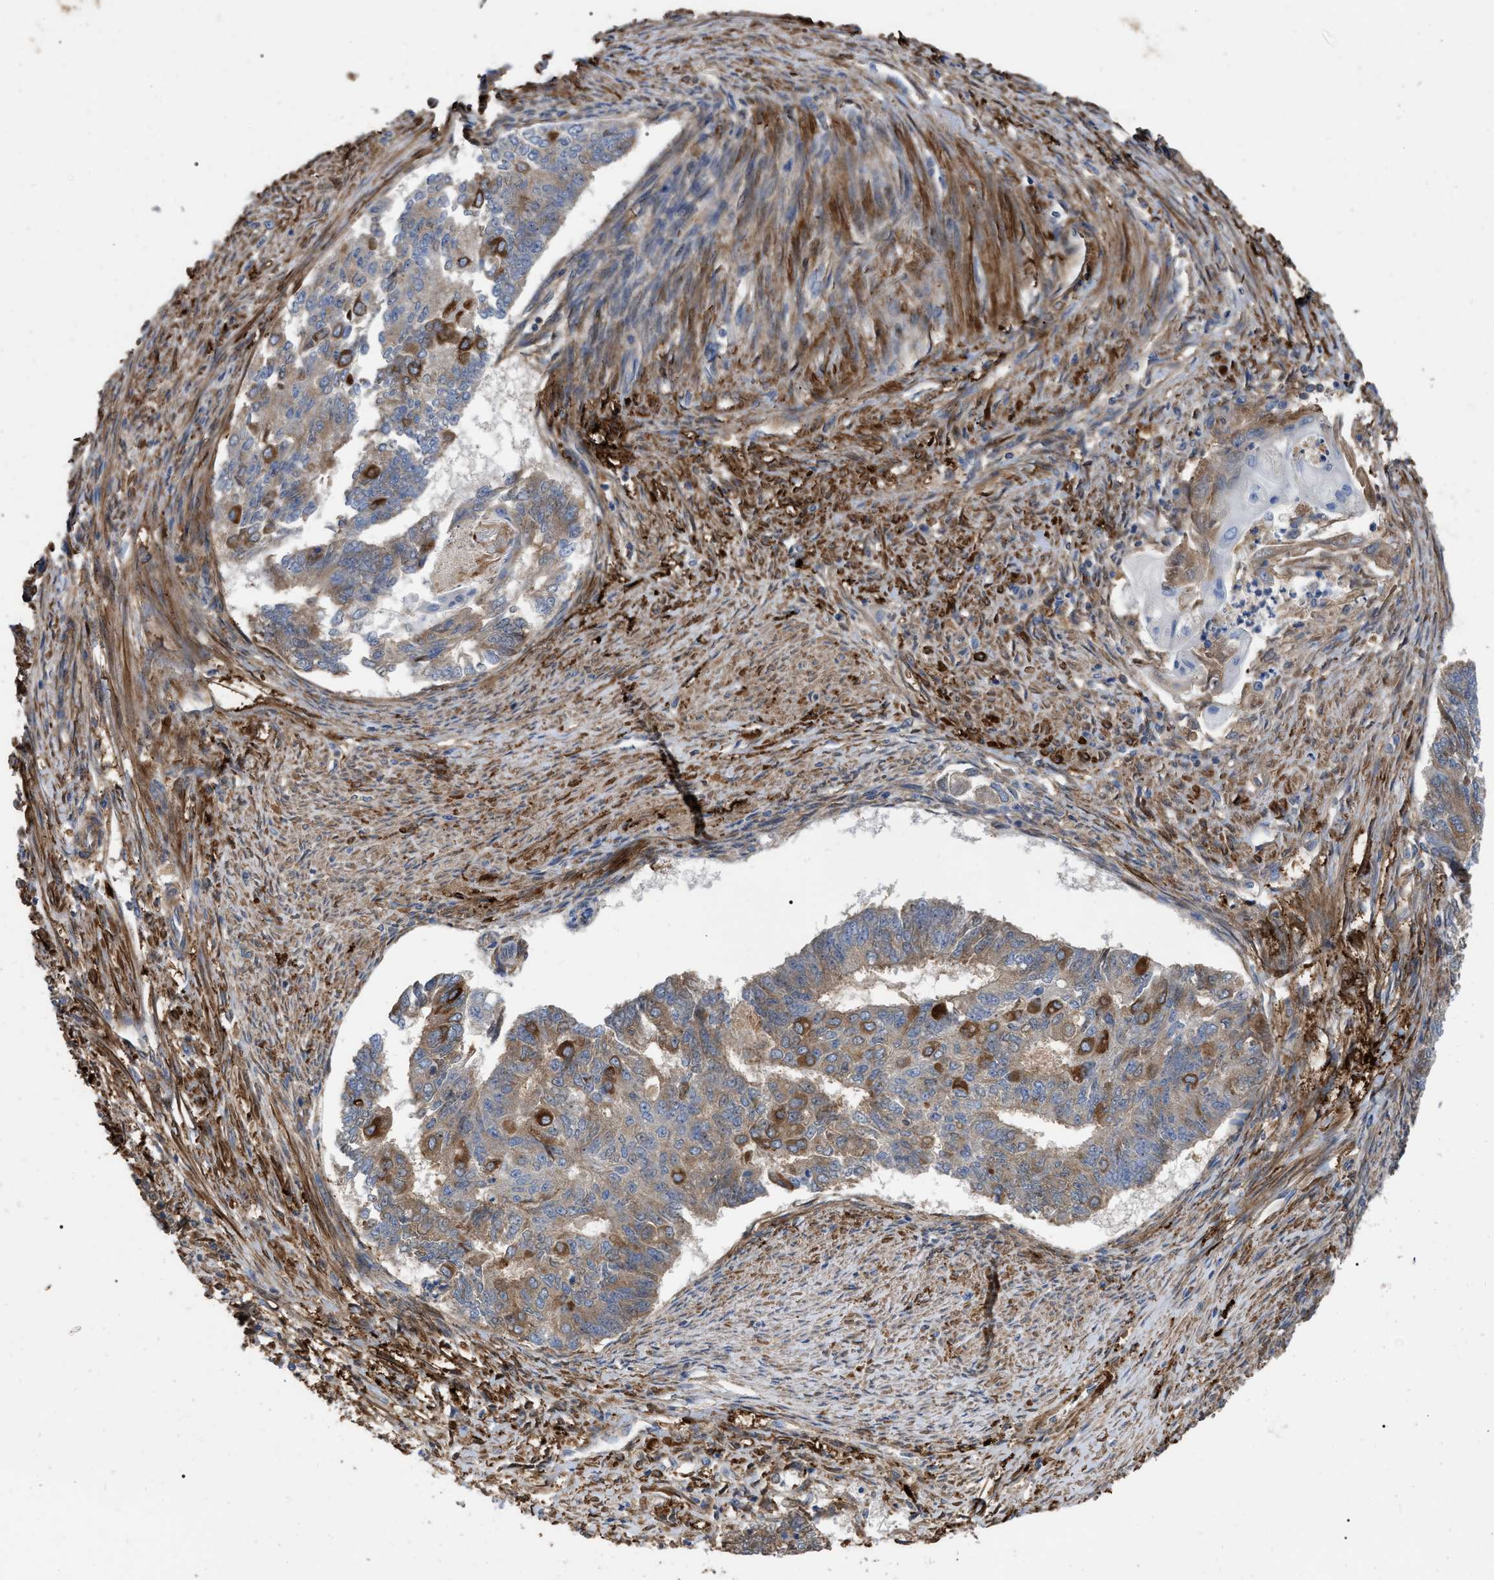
{"staining": {"intensity": "moderate", "quantity": ">75%", "location": "cytoplasmic/membranous"}, "tissue": "endometrial cancer", "cell_type": "Tumor cells", "image_type": "cancer", "snomed": [{"axis": "morphology", "description": "Adenocarcinoma, NOS"}, {"axis": "topography", "description": "Endometrium"}], "caption": "Protein expression analysis of endometrial cancer (adenocarcinoma) shows moderate cytoplasmic/membranous staining in approximately >75% of tumor cells. (DAB = brown stain, brightfield microscopy at high magnification).", "gene": "RABEP1", "patient": {"sex": "female", "age": 32}}